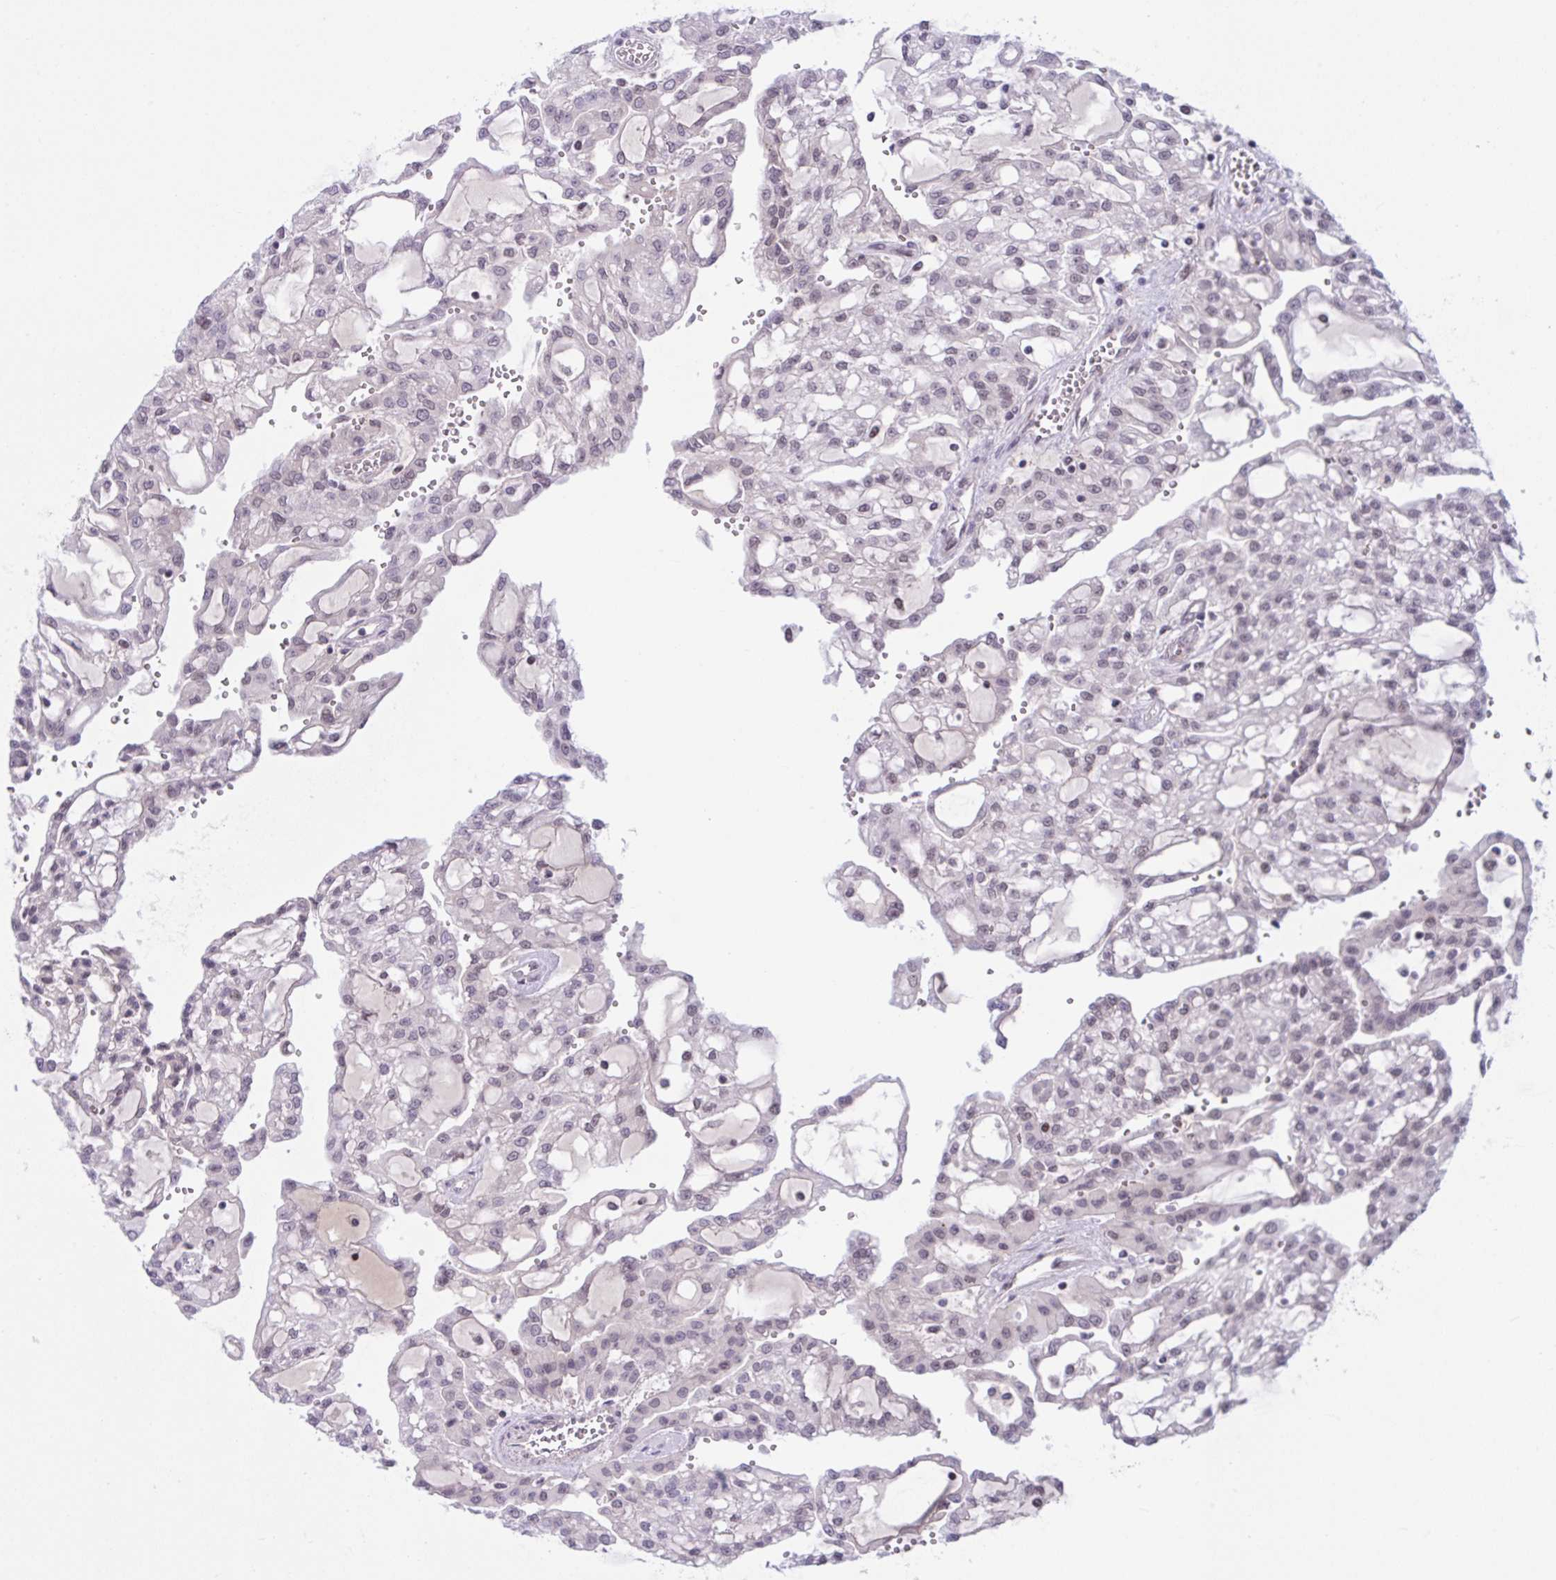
{"staining": {"intensity": "negative", "quantity": "none", "location": "none"}, "tissue": "renal cancer", "cell_type": "Tumor cells", "image_type": "cancer", "snomed": [{"axis": "morphology", "description": "Adenocarcinoma, NOS"}, {"axis": "topography", "description": "Kidney"}], "caption": "Tumor cells show no significant protein positivity in adenocarcinoma (renal).", "gene": "TTC7B", "patient": {"sex": "male", "age": 63}}